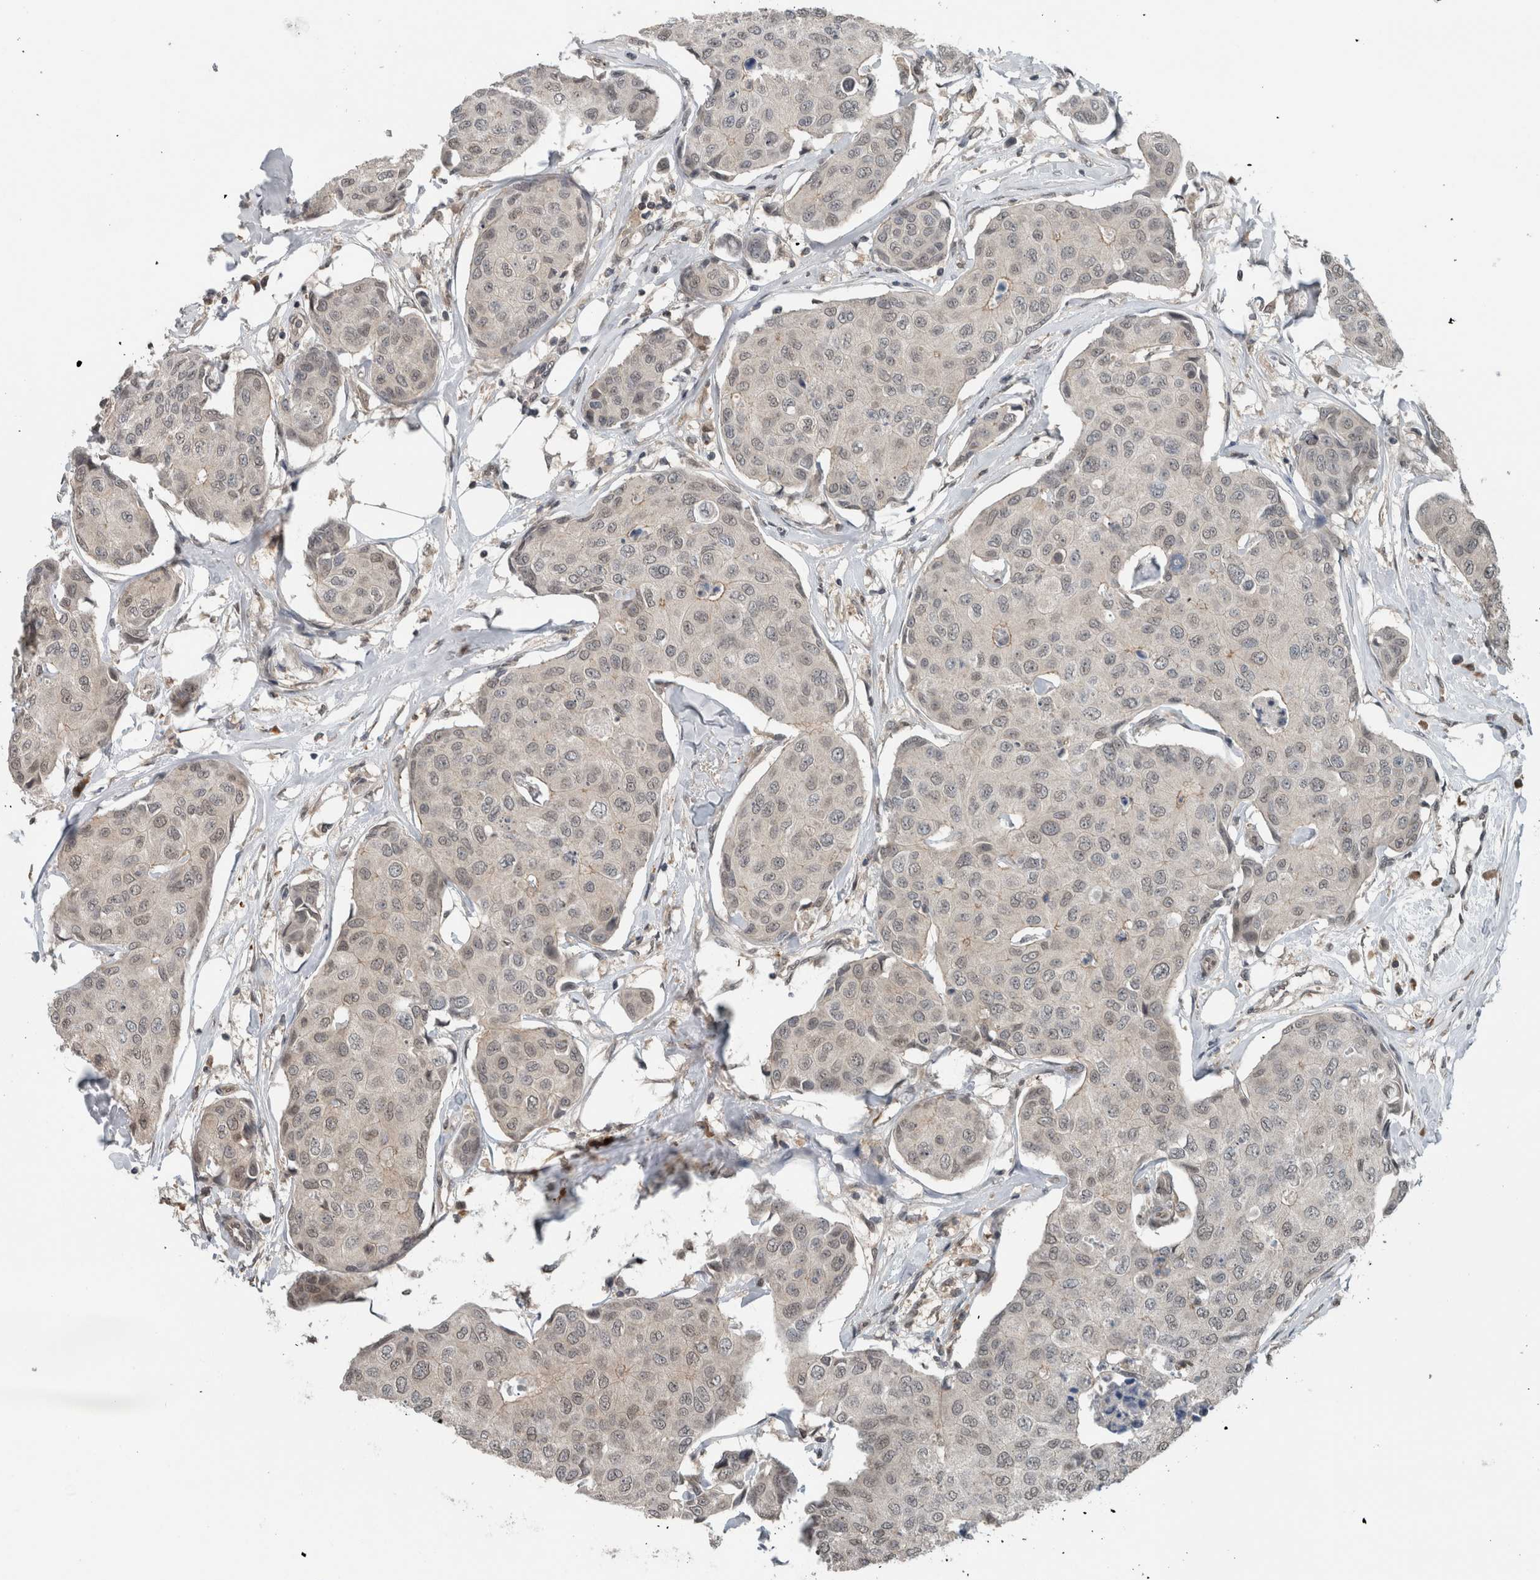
{"staining": {"intensity": "negative", "quantity": "none", "location": "none"}, "tissue": "breast cancer", "cell_type": "Tumor cells", "image_type": "cancer", "snomed": [{"axis": "morphology", "description": "Duct carcinoma"}, {"axis": "topography", "description": "Breast"}], "caption": "Immunohistochemistry histopathology image of breast cancer (intraductal carcinoma) stained for a protein (brown), which displays no staining in tumor cells.", "gene": "SPAG7", "patient": {"sex": "female", "age": 80}}